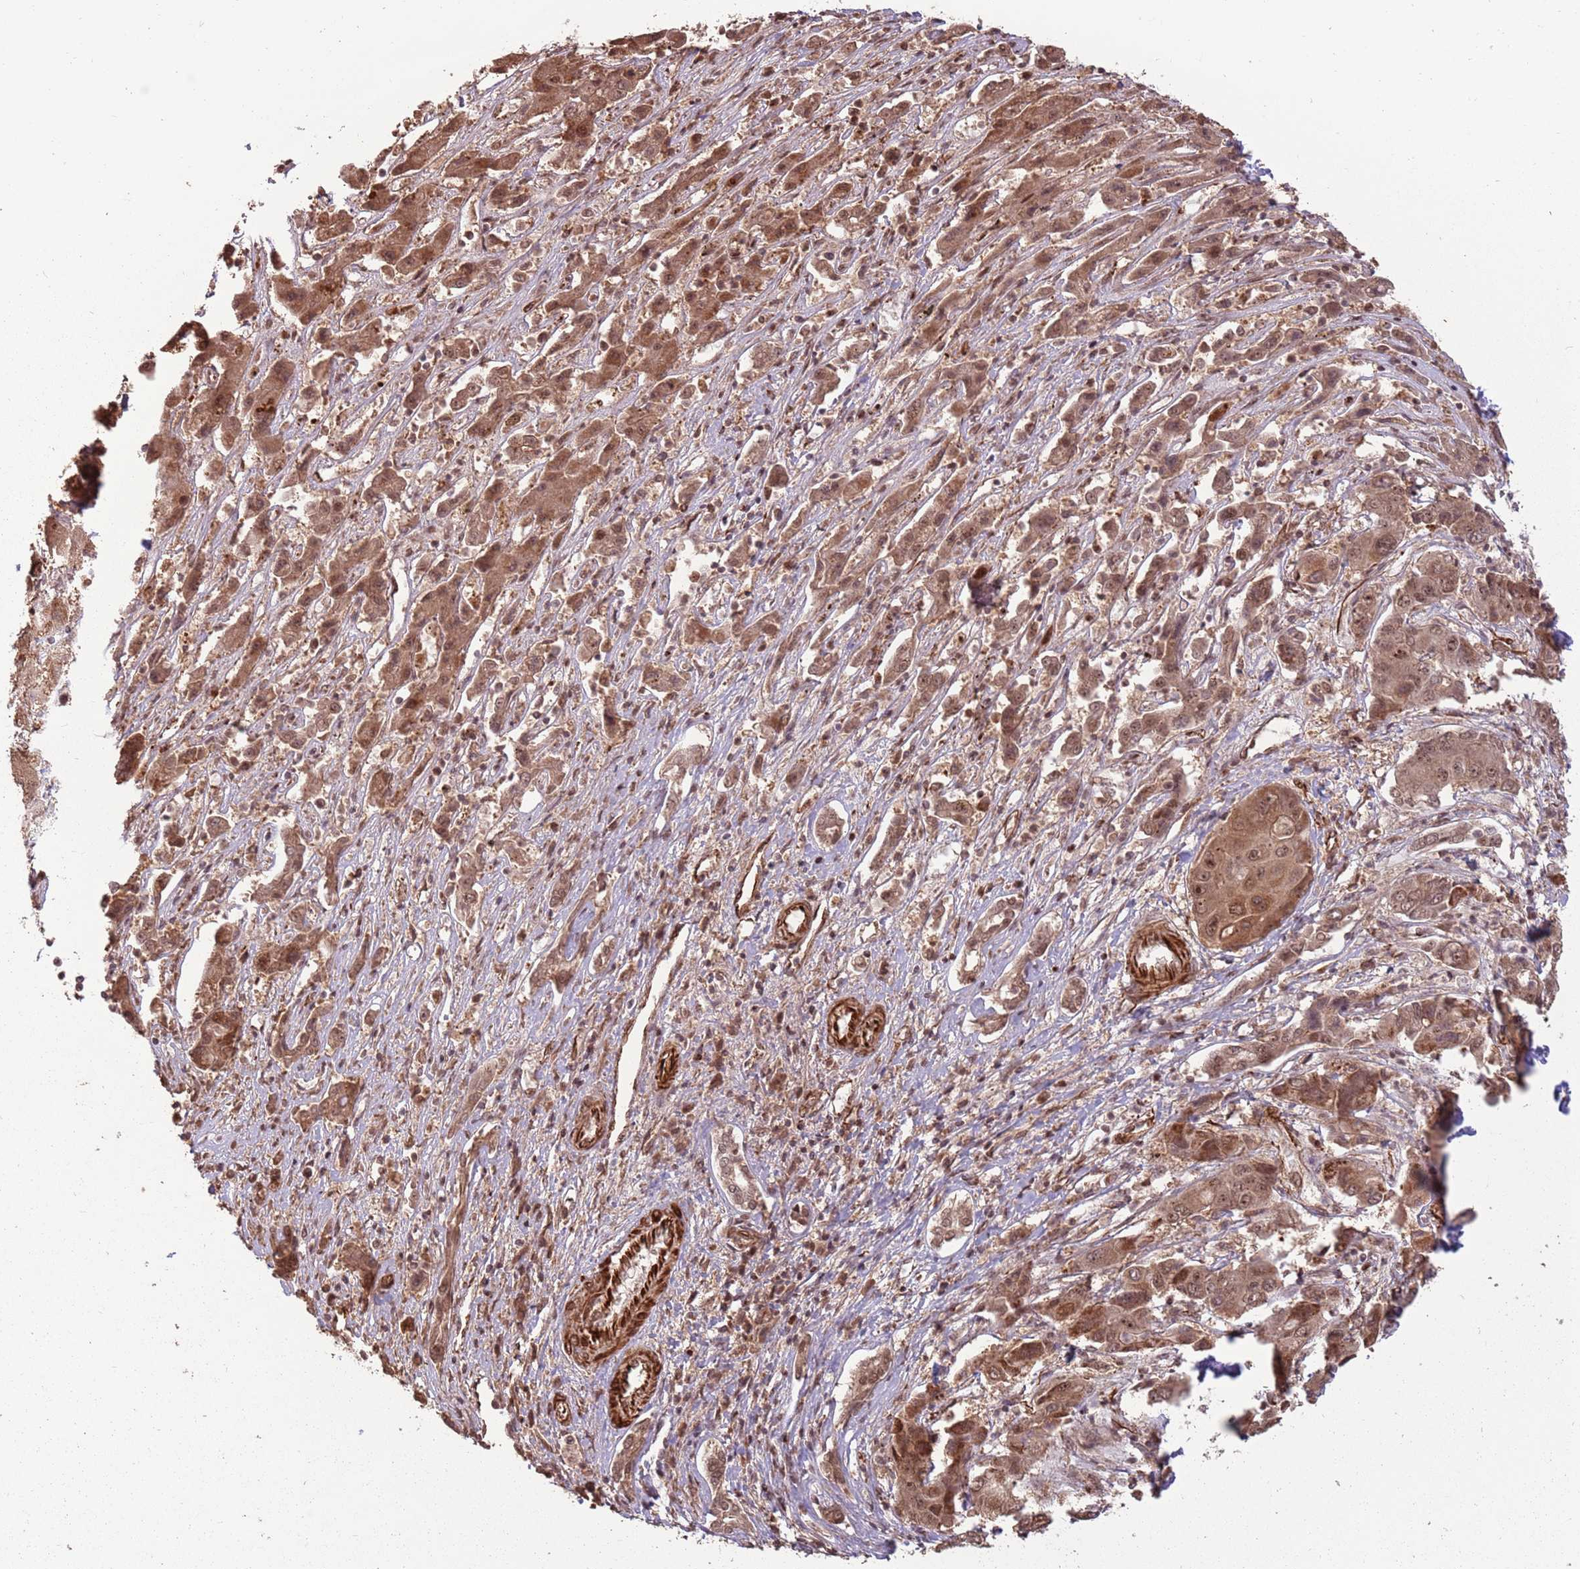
{"staining": {"intensity": "moderate", "quantity": ">75%", "location": "cytoplasmic/membranous,nuclear"}, "tissue": "liver cancer", "cell_type": "Tumor cells", "image_type": "cancer", "snomed": [{"axis": "morphology", "description": "Cholangiocarcinoma"}, {"axis": "topography", "description": "Liver"}], "caption": "Brown immunohistochemical staining in human liver cholangiocarcinoma displays moderate cytoplasmic/membranous and nuclear positivity in approximately >75% of tumor cells.", "gene": "ADAMTS3", "patient": {"sex": "male", "age": 67}}